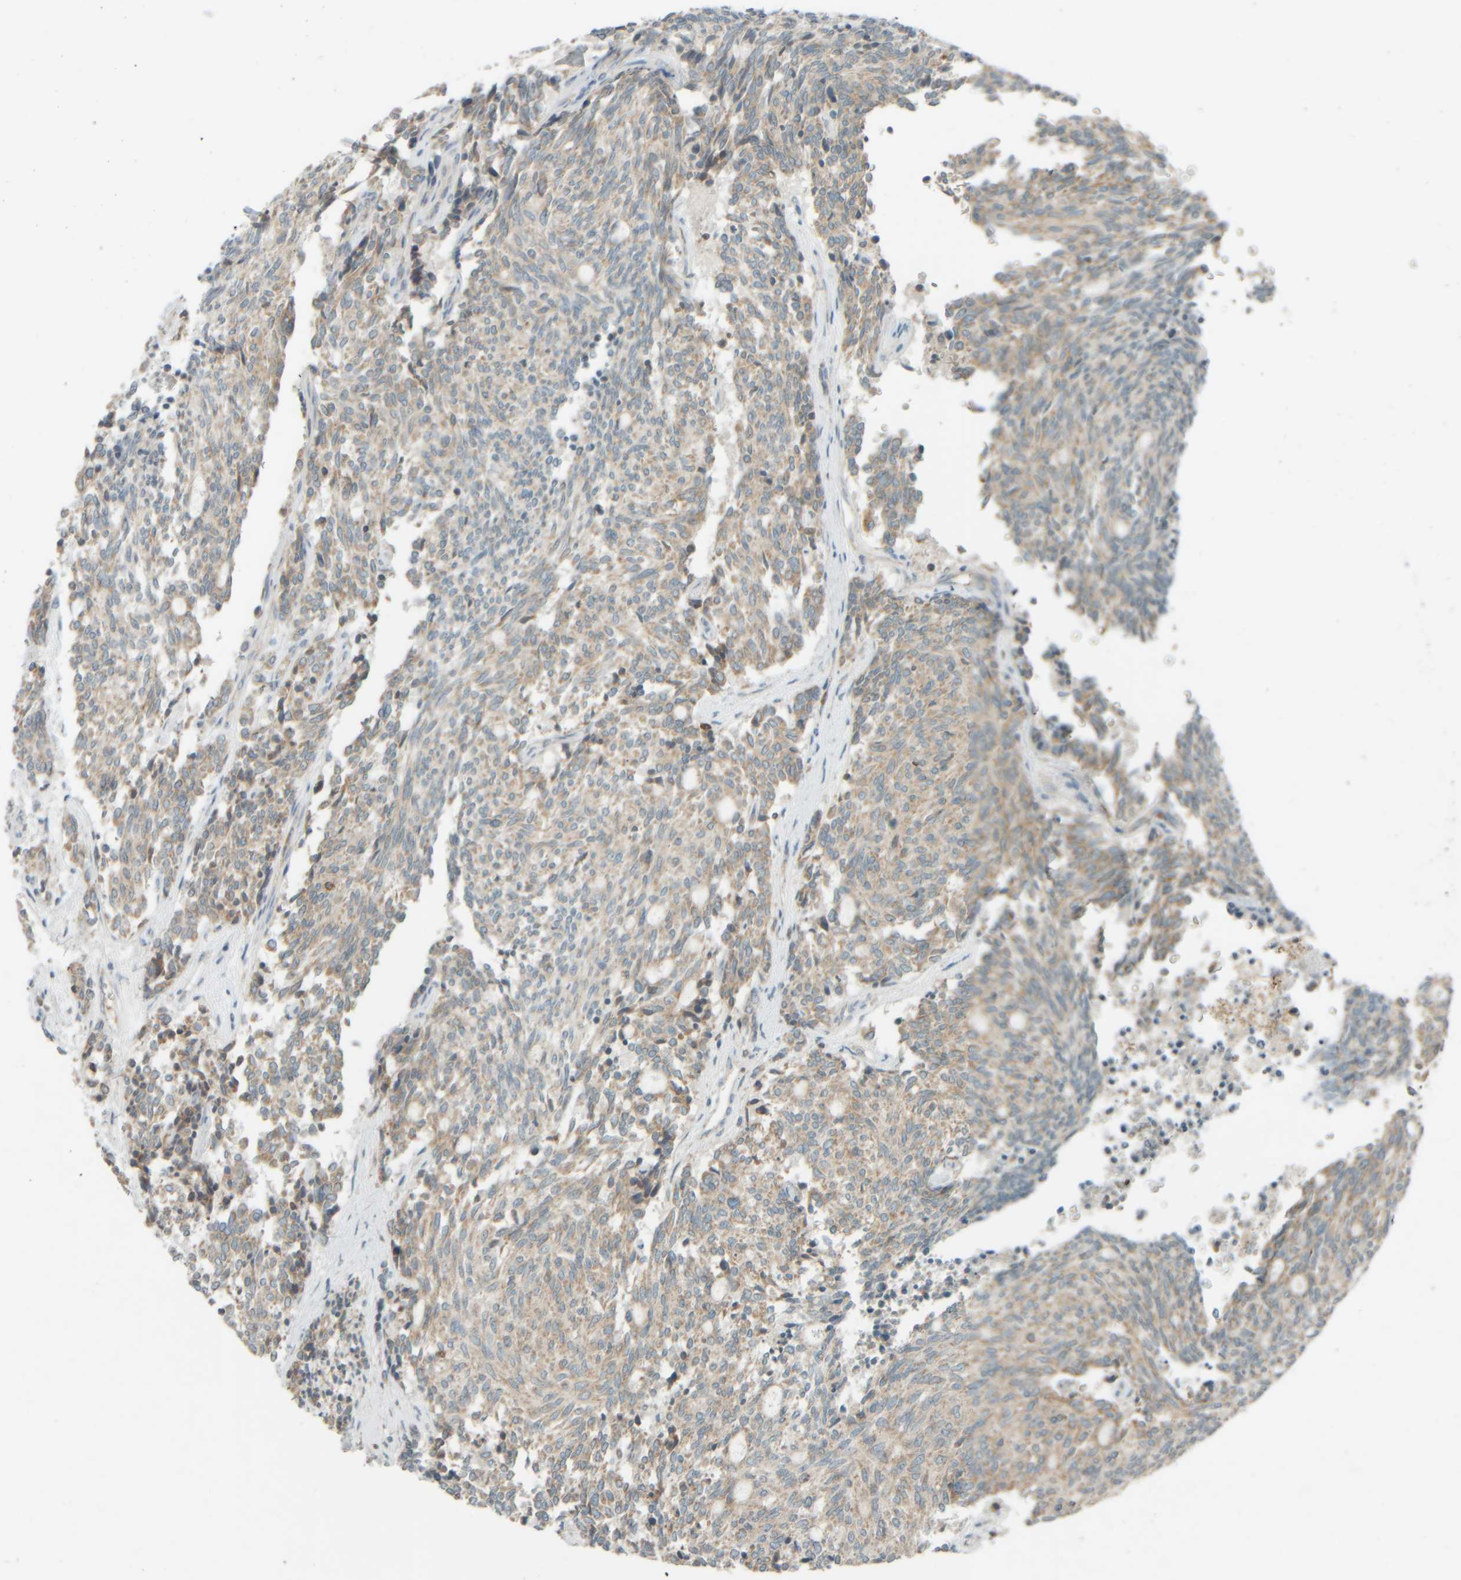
{"staining": {"intensity": "weak", "quantity": ">75%", "location": "cytoplasmic/membranous"}, "tissue": "carcinoid", "cell_type": "Tumor cells", "image_type": "cancer", "snomed": [{"axis": "morphology", "description": "Carcinoid, malignant, NOS"}, {"axis": "topography", "description": "Pancreas"}], "caption": "Brown immunohistochemical staining in human carcinoid exhibits weak cytoplasmic/membranous expression in about >75% of tumor cells. (IHC, brightfield microscopy, high magnification).", "gene": "SPAG5", "patient": {"sex": "female", "age": 54}}